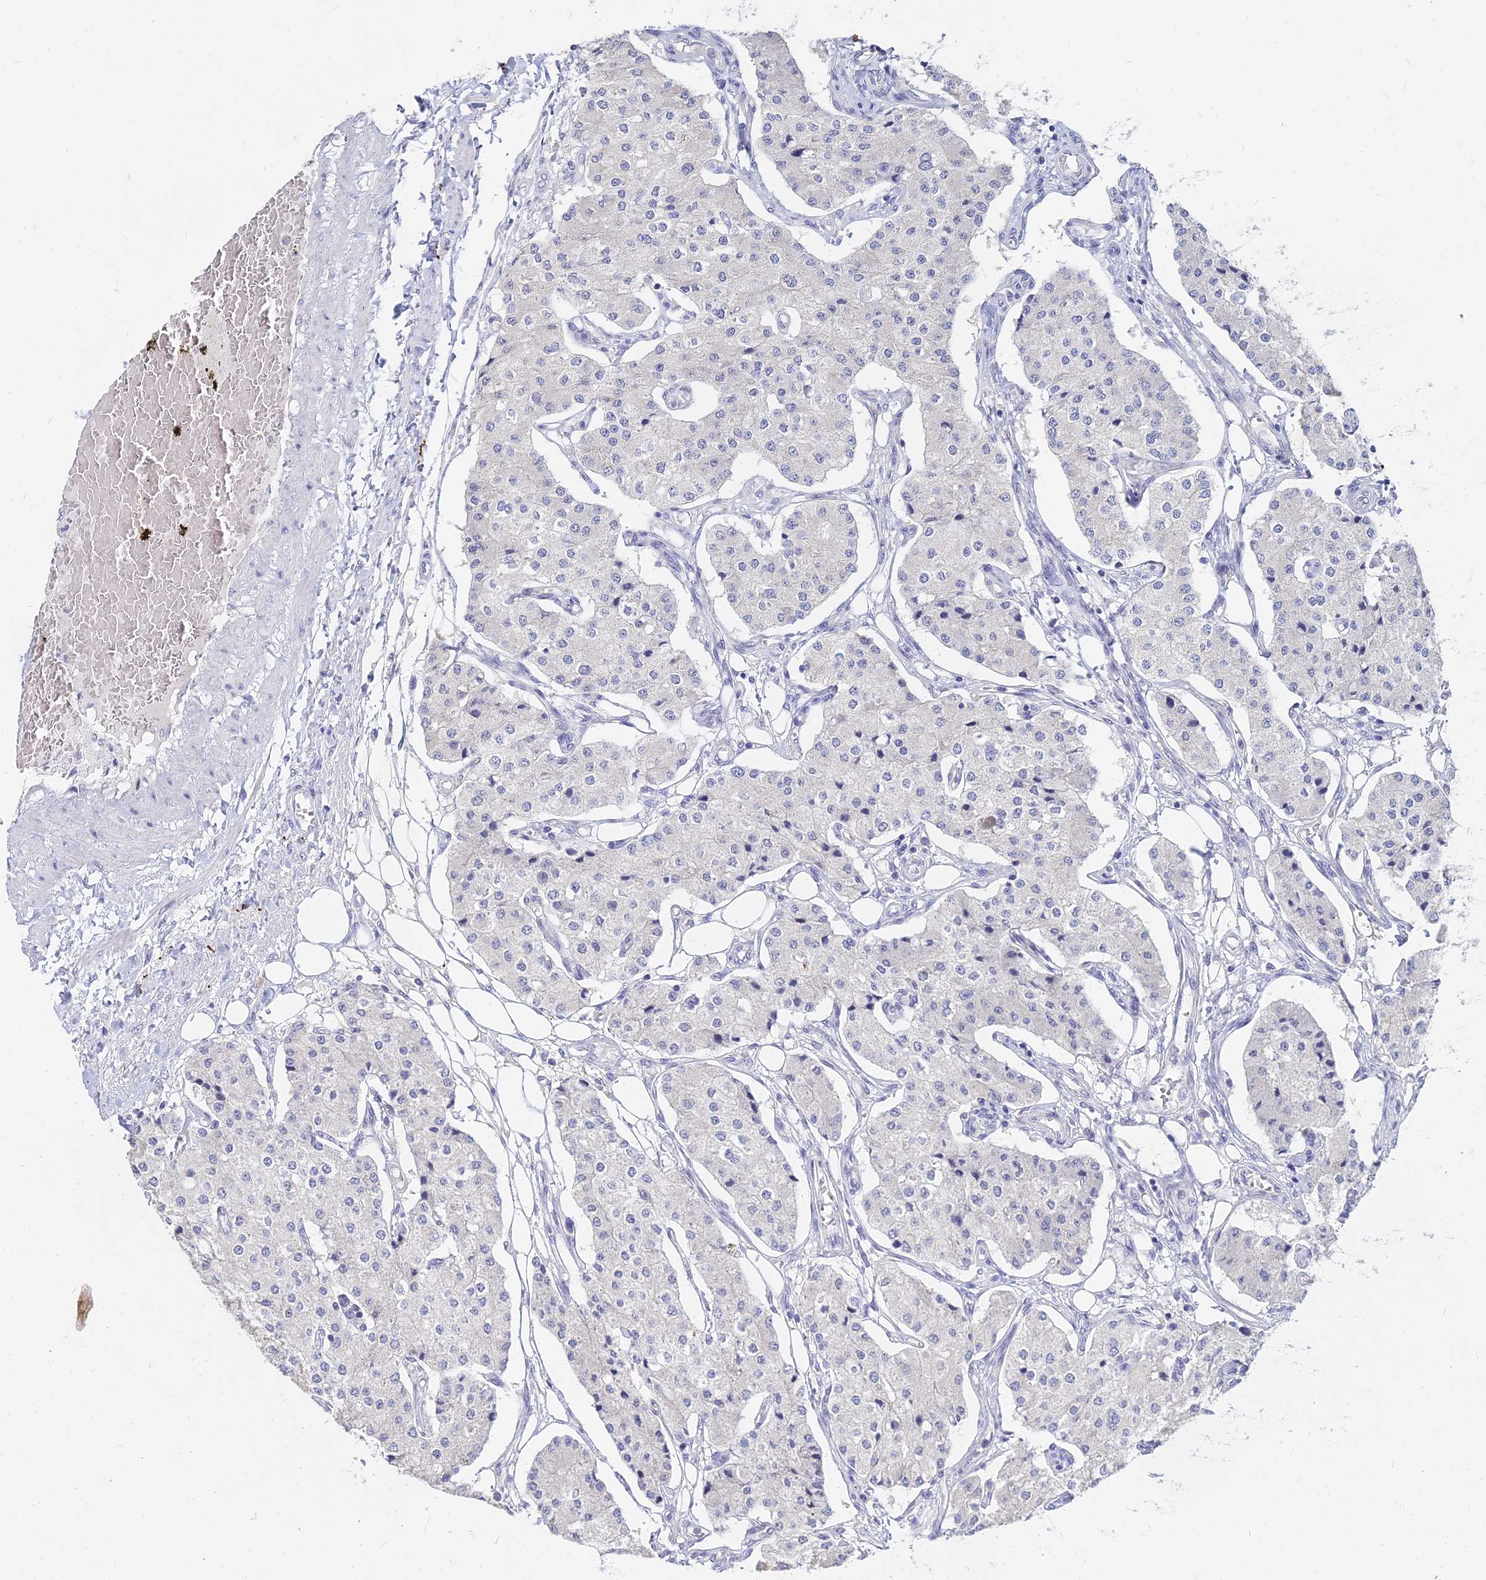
{"staining": {"intensity": "negative", "quantity": "none", "location": "none"}, "tissue": "carcinoid", "cell_type": "Tumor cells", "image_type": "cancer", "snomed": [{"axis": "morphology", "description": "Carcinoid, malignant, NOS"}, {"axis": "topography", "description": "Colon"}], "caption": "Tumor cells are negative for brown protein staining in malignant carcinoid.", "gene": "NPY", "patient": {"sex": "female", "age": 52}}